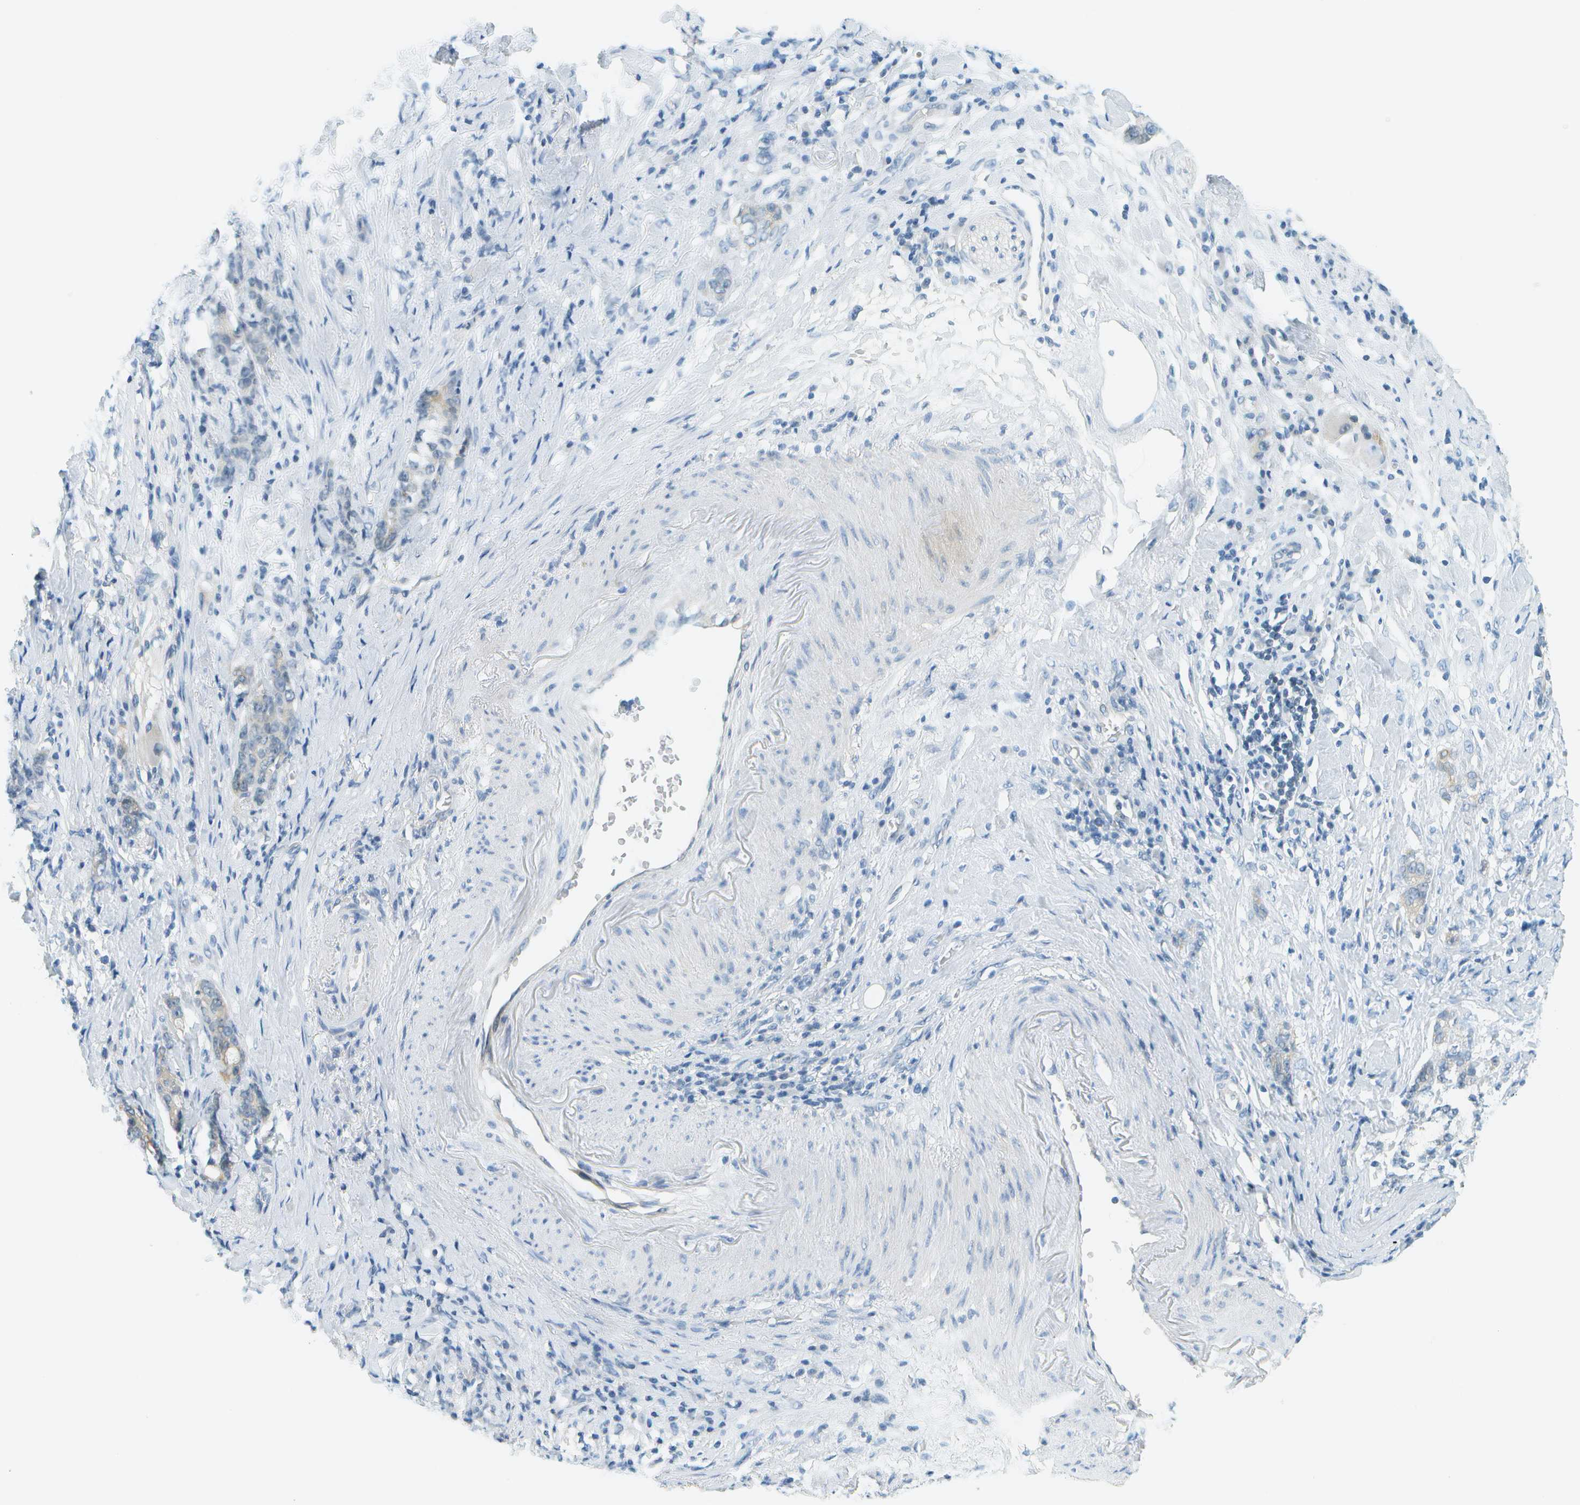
{"staining": {"intensity": "negative", "quantity": "none", "location": "none"}, "tissue": "stomach cancer", "cell_type": "Tumor cells", "image_type": "cancer", "snomed": [{"axis": "morphology", "description": "Adenocarcinoma, NOS"}, {"axis": "topography", "description": "Stomach, lower"}], "caption": "The immunohistochemistry (IHC) photomicrograph has no significant positivity in tumor cells of adenocarcinoma (stomach) tissue. Brightfield microscopy of IHC stained with DAB (3,3'-diaminobenzidine) (brown) and hematoxylin (blue), captured at high magnification.", "gene": "SMYD5", "patient": {"sex": "male", "age": 88}}